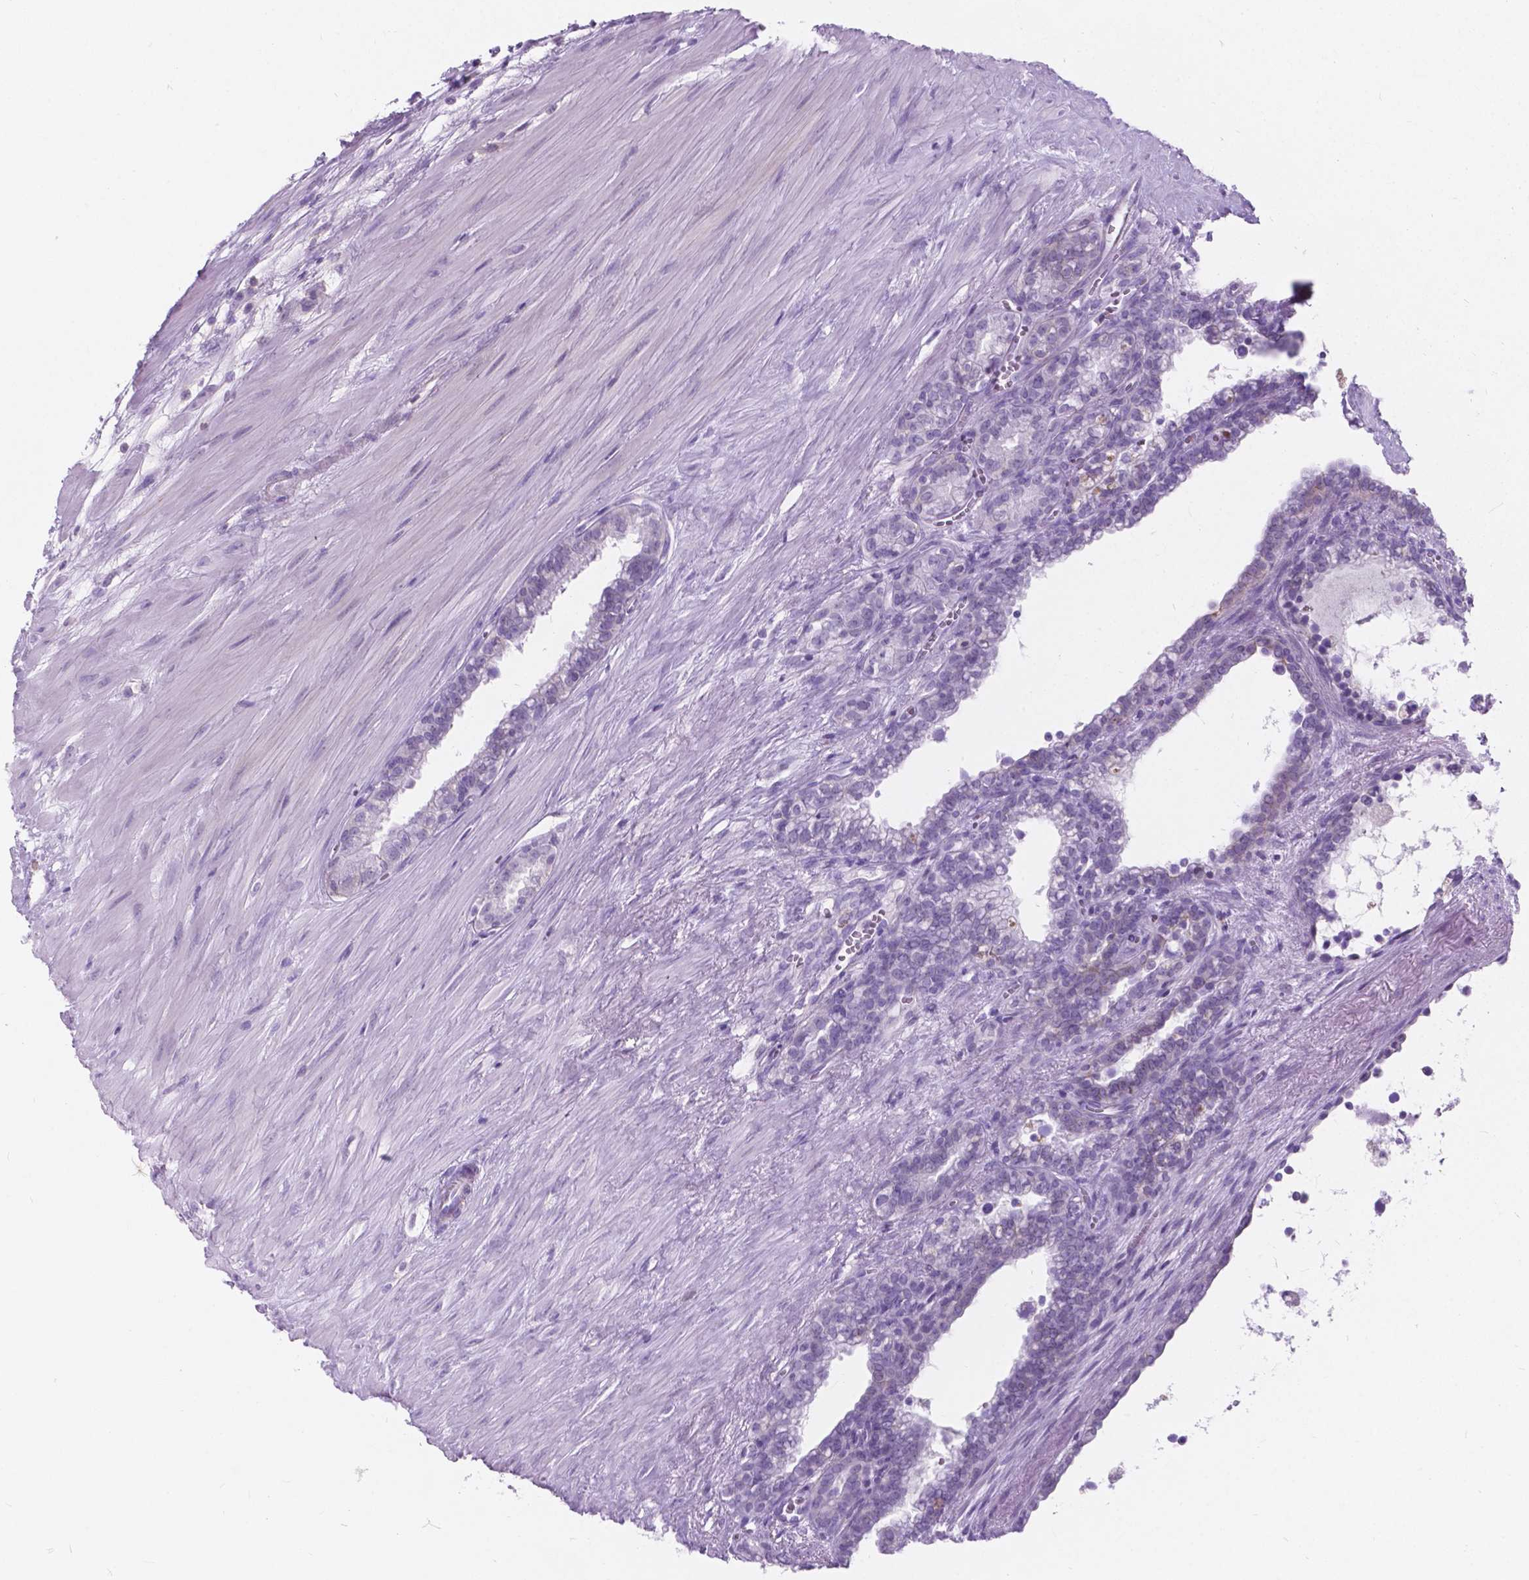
{"staining": {"intensity": "negative", "quantity": "none", "location": "none"}, "tissue": "seminal vesicle", "cell_type": "Glandular cells", "image_type": "normal", "snomed": [{"axis": "morphology", "description": "Normal tissue, NOS"}, {"axis": "morphology", "description": "Urothelial carcinoma, NOS"}, {"axis": "topography", "description": "Urinary bladder"}, {"axis": "topography", "description": "Seminal veicle"}], "caption": "This histopathology image is of normal seminal vesicle stained with immunohistochemistry to label a protein in brown with the nuclei are counter-stained blue. There is no positivity in glandular cells.", "gene": "KIAA0040", "patient": {"sex": "male", "age": 76}}